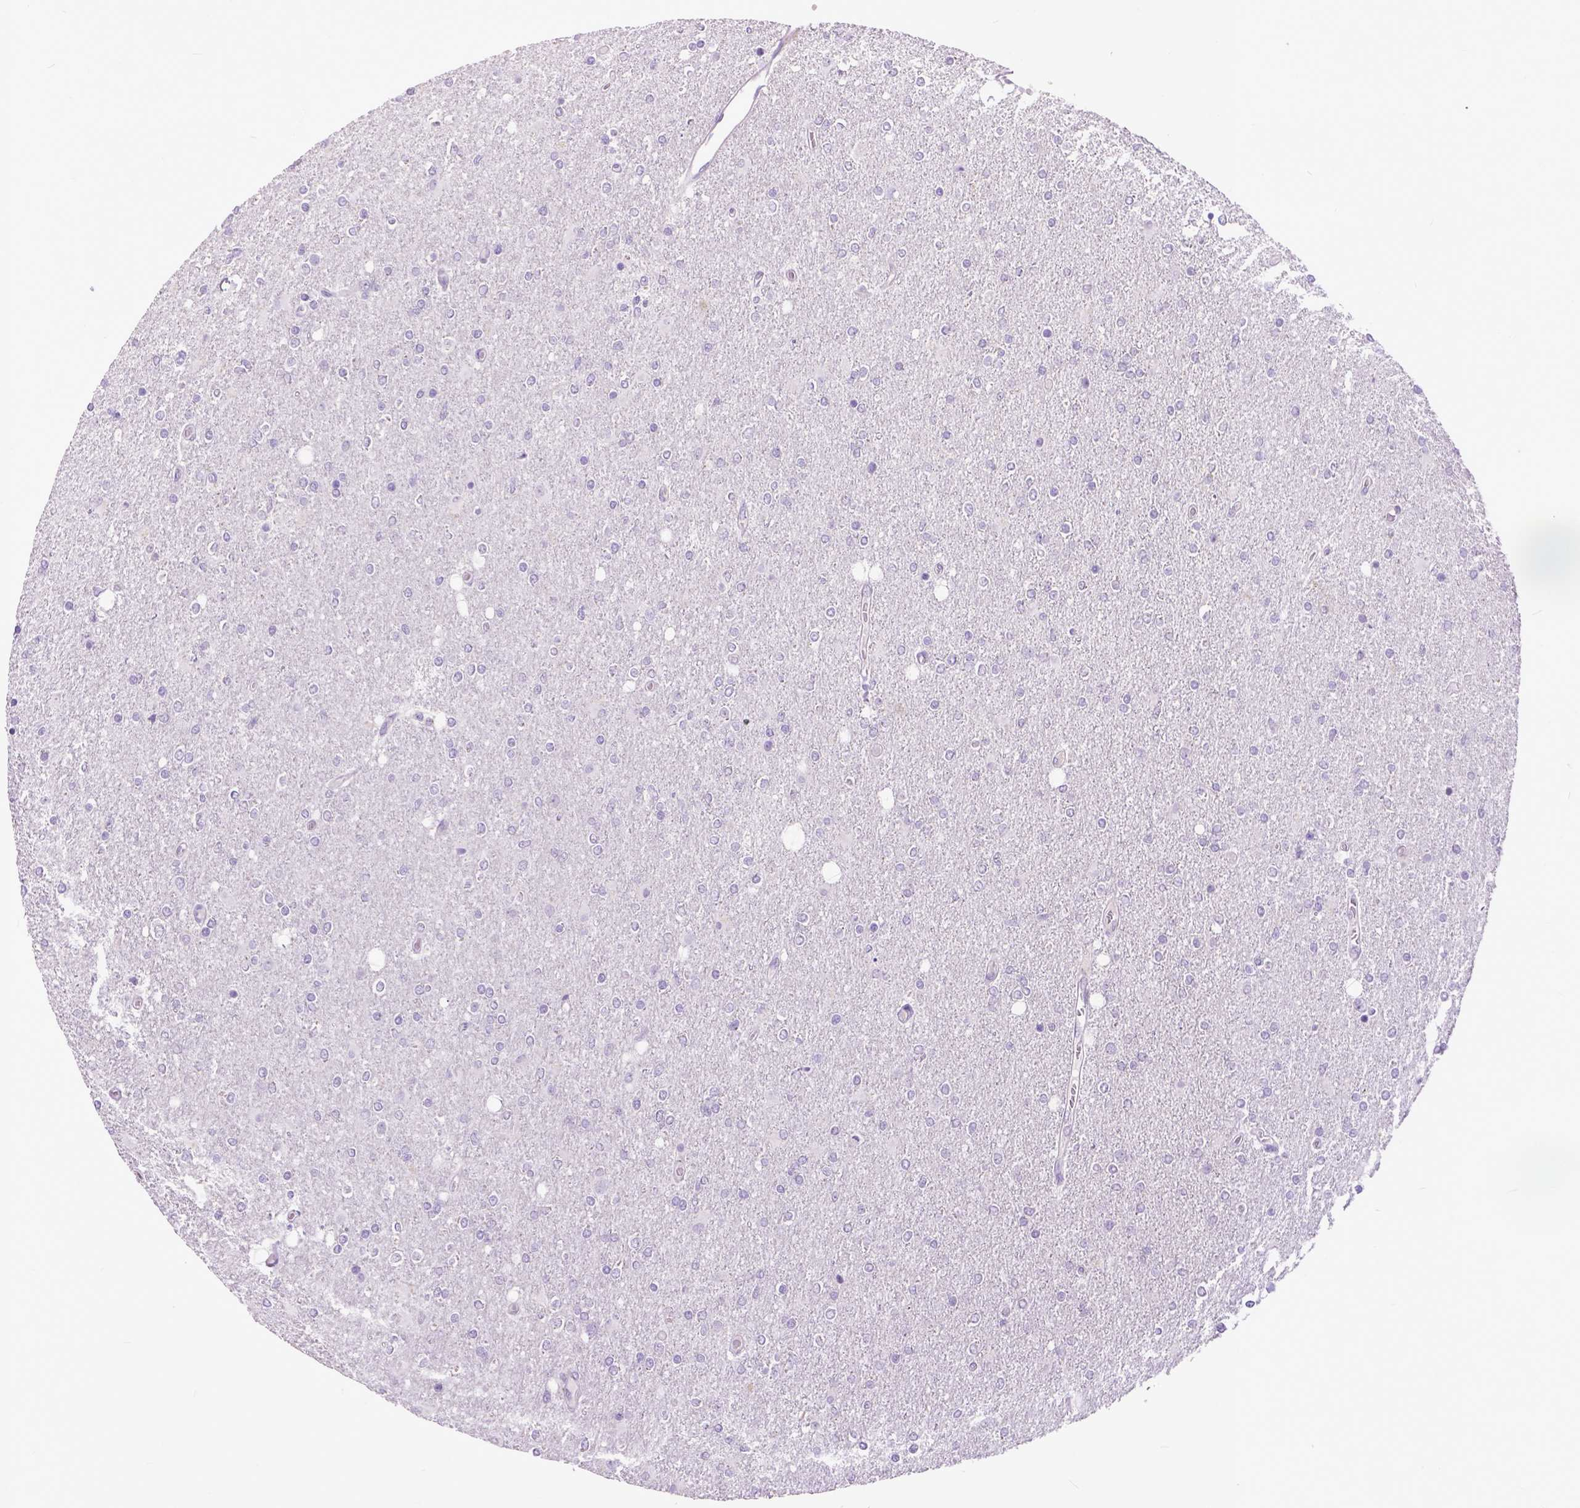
{"staining": {"intensity": "negative", "quantity": "none", "location": "none"}, "tissue": "glioma", "cell_type": "Tumor cells", "image_type": "cancer", "snomed": [{"axis": "morphology", "description": "Glioma, malignant, High grade"}, {"axis": "topography", "description": "Cerebral cortex"}], "caption": "This is an immunohistochemistry (IHC) micrograph of glioma. There is no positivity in tumor cells.", "gene": "RAB25", "patient": {"sex": "male", "age": 70}}